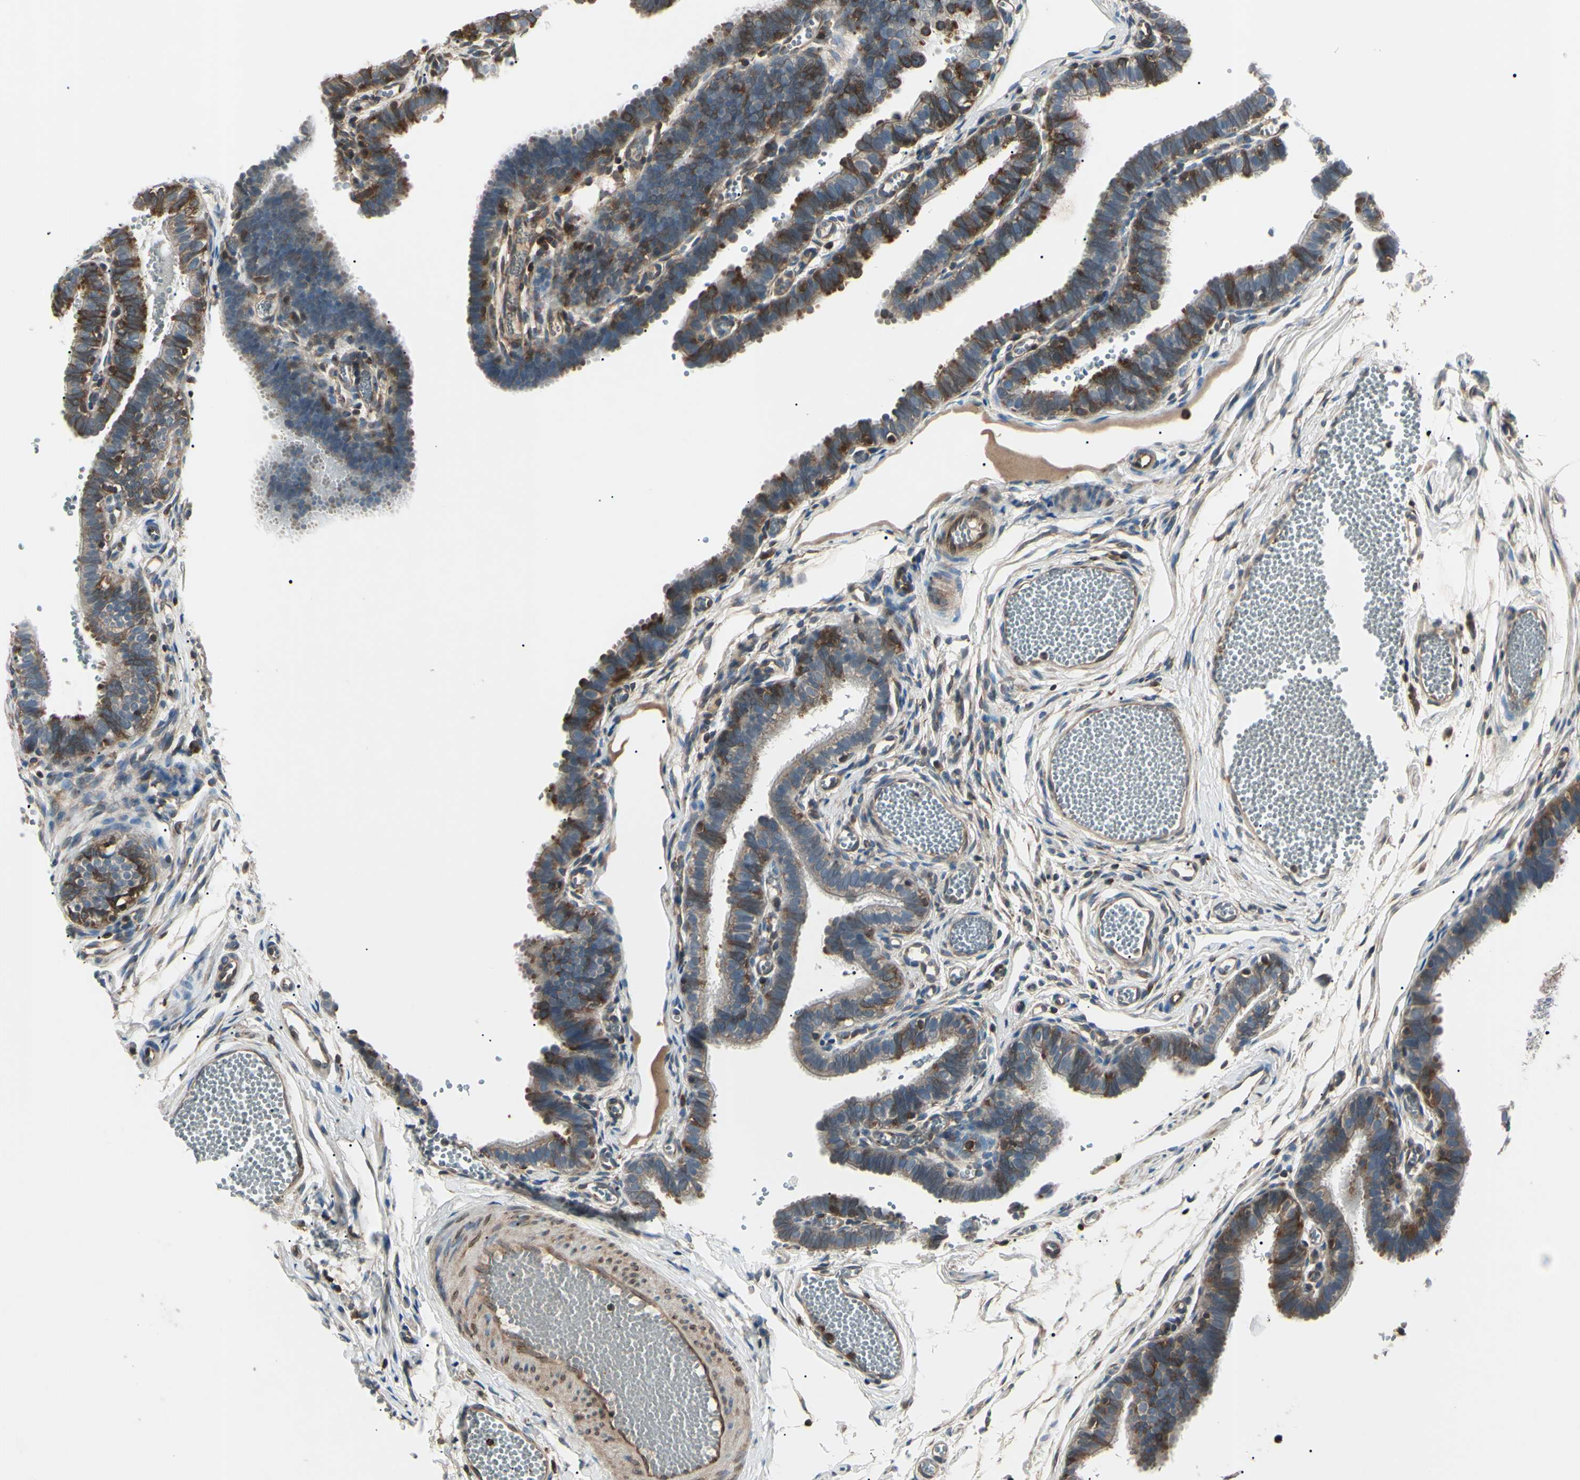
{"staining": {"intensity": "strong", "quantity": ">75%", "location": "cytoplasmic/membranous"}, "tissue": "fallopian tube", "cell_type": "Glandular cells", "image_type": "normal", "snomed": [{"axis": "morphology", "description": "Normal tissue, NOS"}, {"axis": "topography", "description": "Fallopian tube"}, {"axis": "topography", "description": "Placenta"}], "caption": "Immunohistochemical staining of unremarkable human fallopian tube reveals >75% levels of strong cytoplasmic/membranous protein expression in approximately >75% of glandular cells.", "gene": "MAPRE1", "patient": {"sex": "female", "age": 34}}